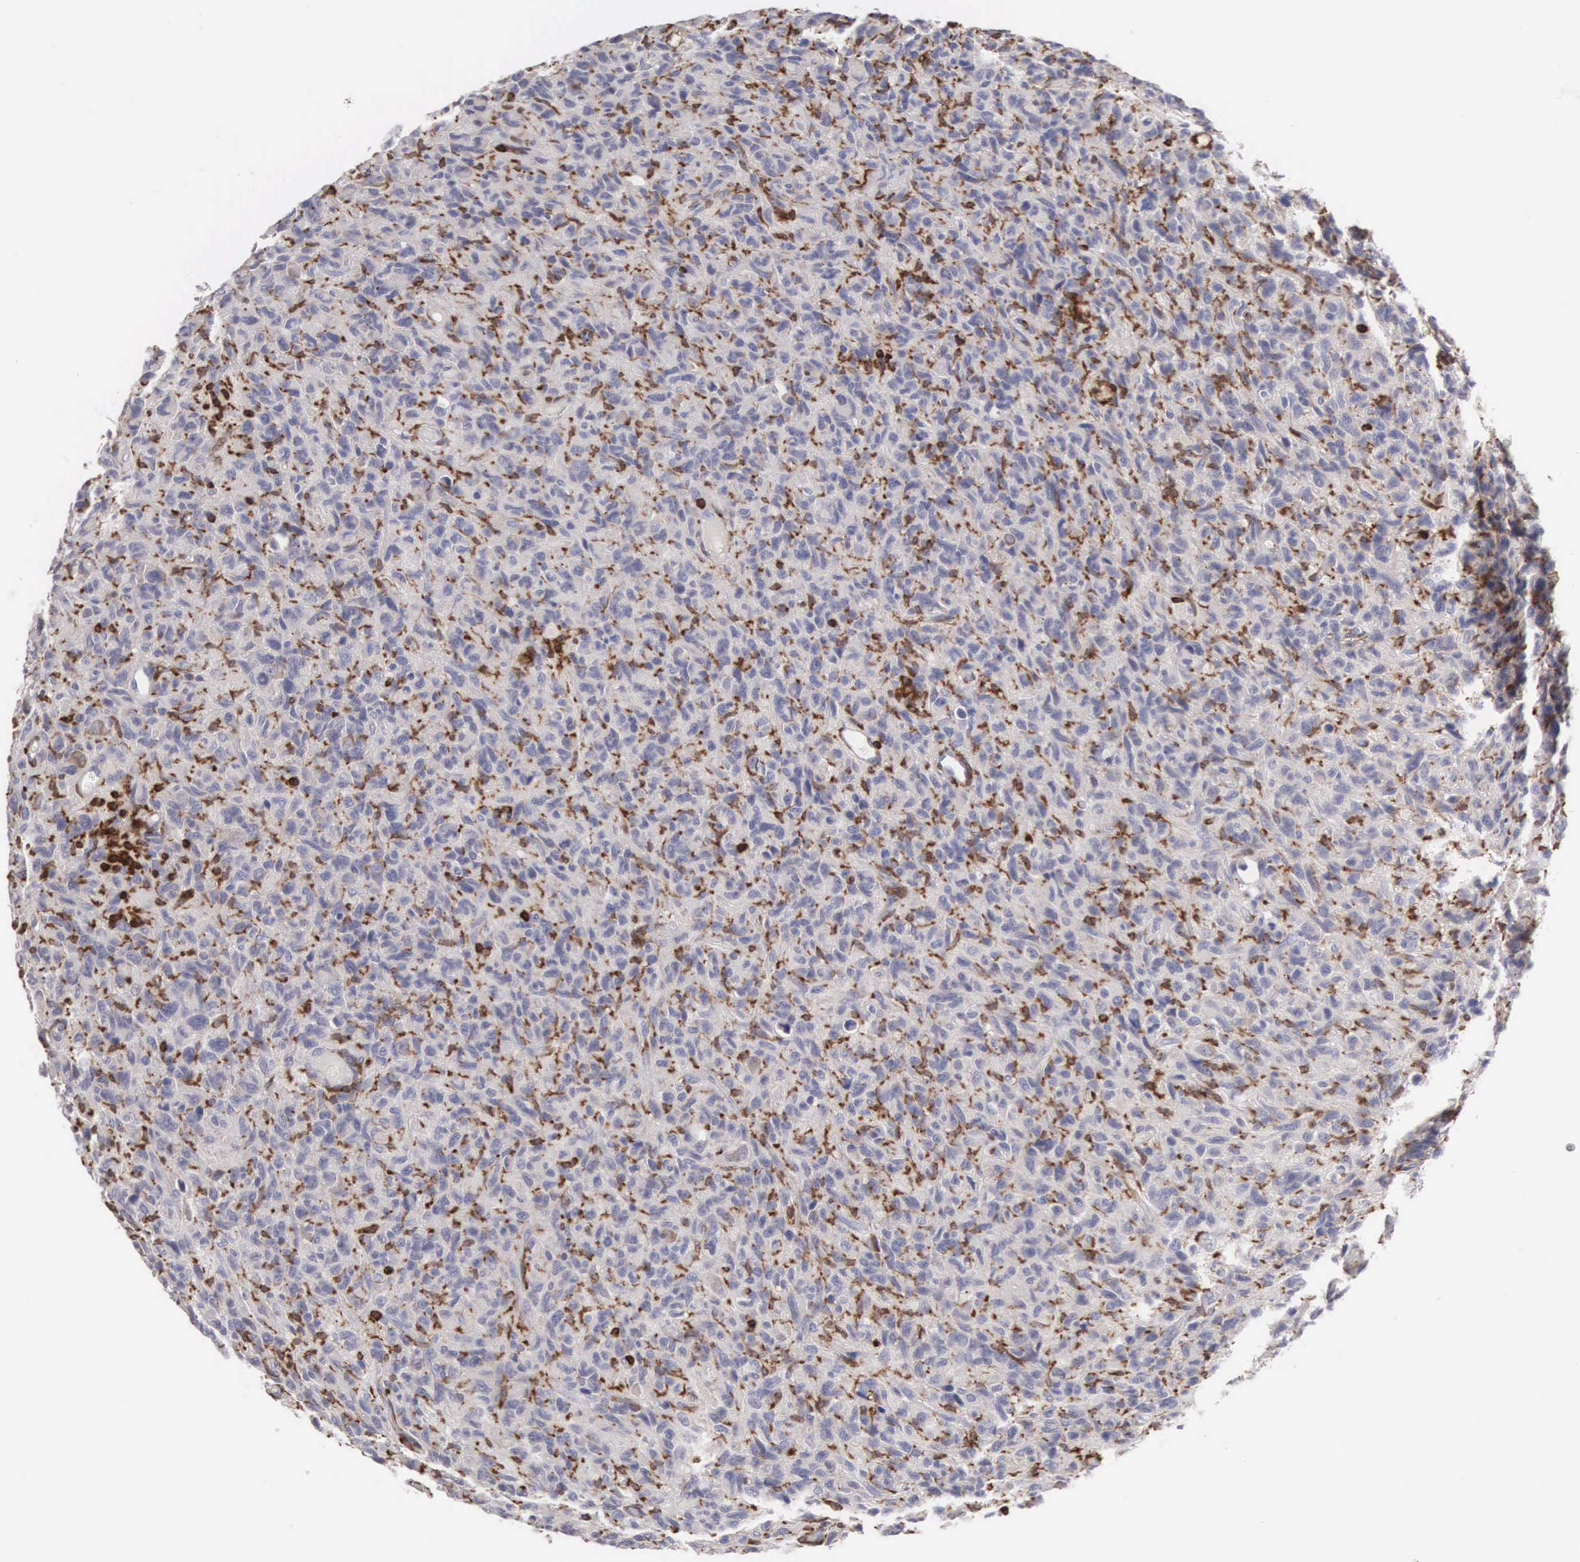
{"staining": {"intensity": "moderate", "quantity": "25%-75%", "location": "cytoplasmic/membranous,nuclear"}, "tissue": "glioma", "cell_type": "Tumor cells", "image_type": "cancer", "snomed": [{"axis": "morphology", "description": "Glioma, malignant, High grade"}, {"axis": "topography", "description": "Brain"}], "caption": "DAB (3,3'-diaminobenzidine) immunohistochemical staining of malignant glioma (high-grade) demonstrates moderate cytoplasmic/membranous and nuclear protein staining in approximately 25%-75% of tumor cells.", "gene": "SH3BP1", "patient": {"sex": "female", "age": 60}}